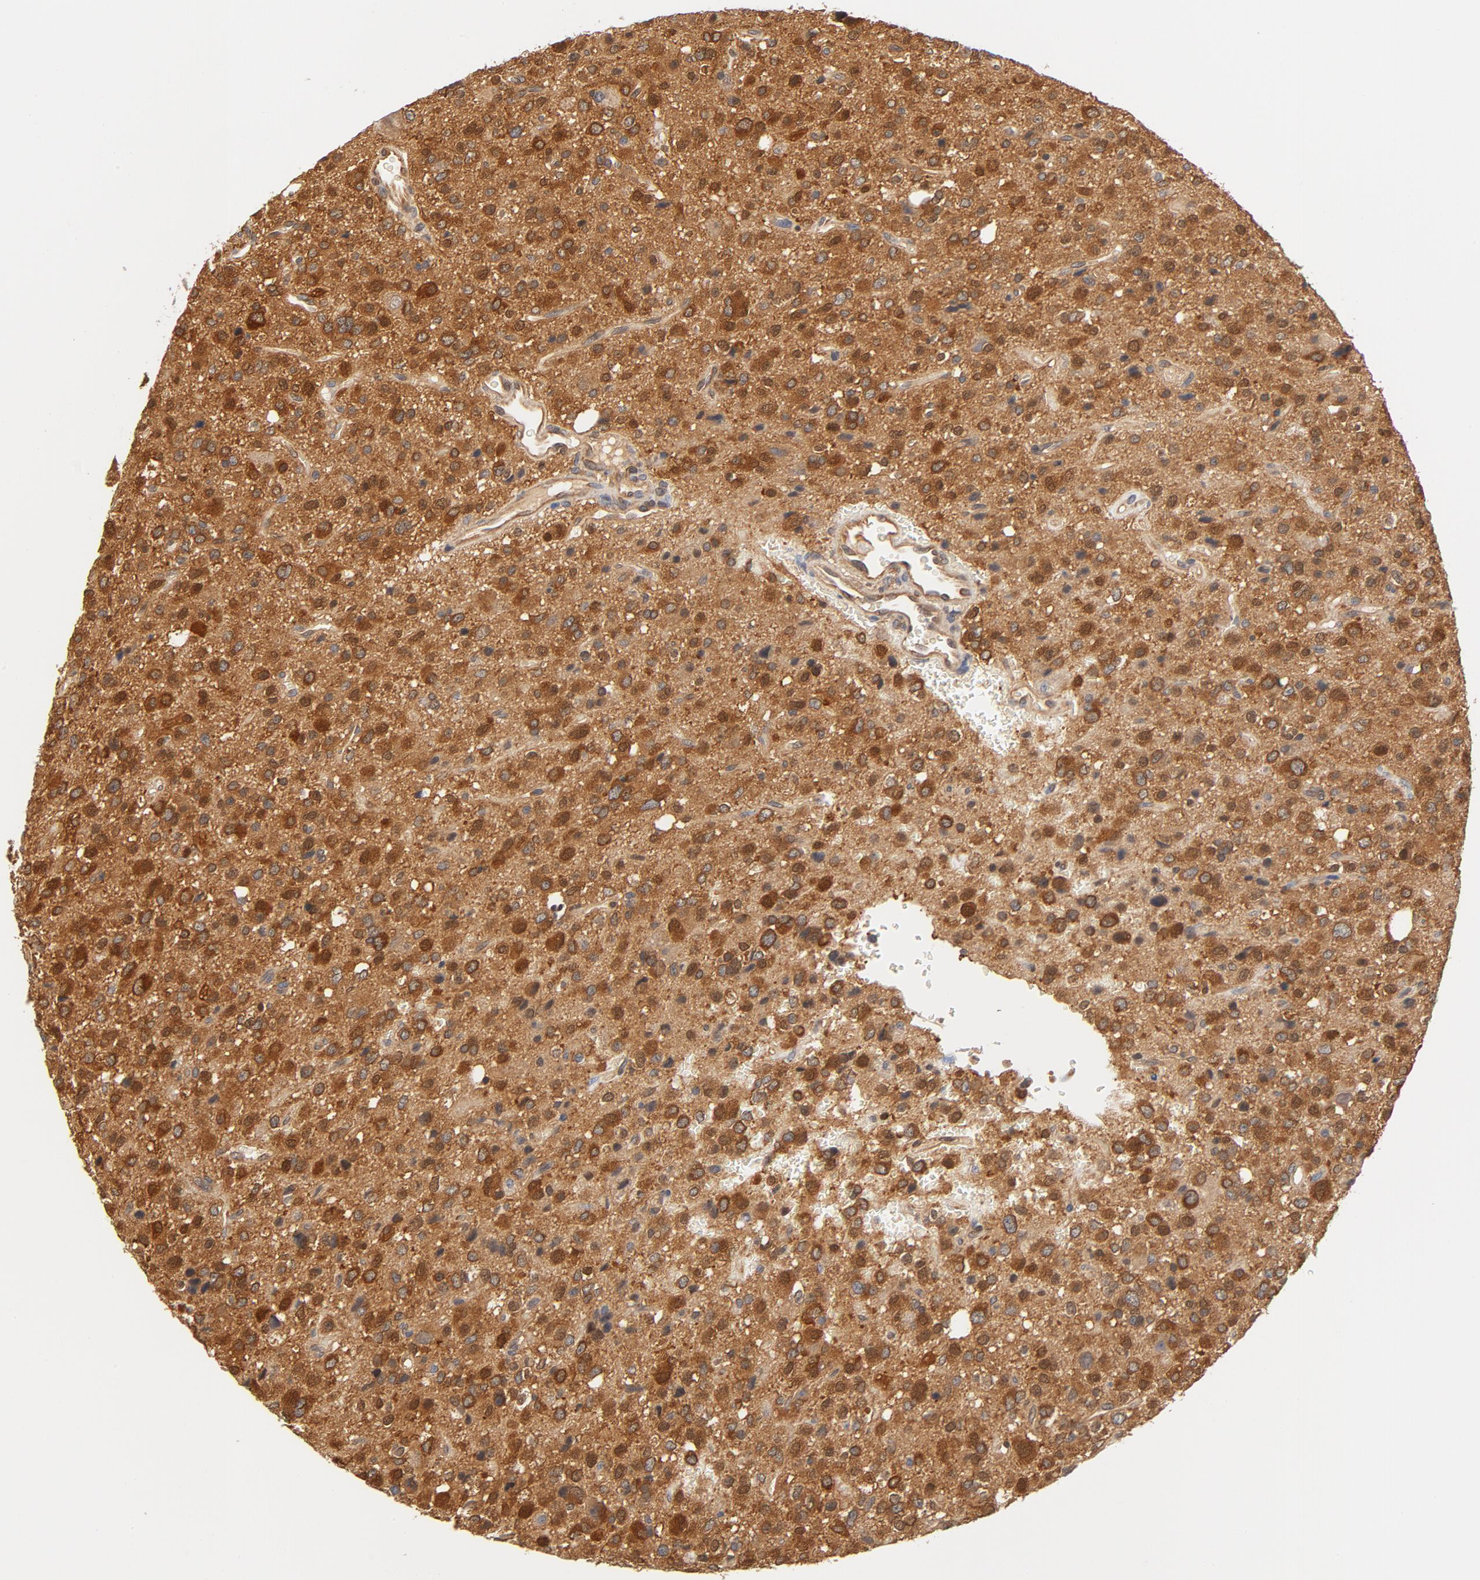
{"staining": {"intensity": "strong", "quantity": ">75%", "location": "cytoplasmic/membranous"}, "tissue": "glioma", "cell_type": "Tumor cells", "image_type": "cancer", "snomed": [{"axis": "morphology", "description": "Glioma, malignant, High grade"}, {"axis": "topography", "description": "Brain"}], "caption": "Human glioma stained with a brown dye displays strong cytoplasmic/membranous positive positivity in about >75% of tumor cells.", "gene": "ASMTL", "patient": {"sex": "male", "age": 47}}